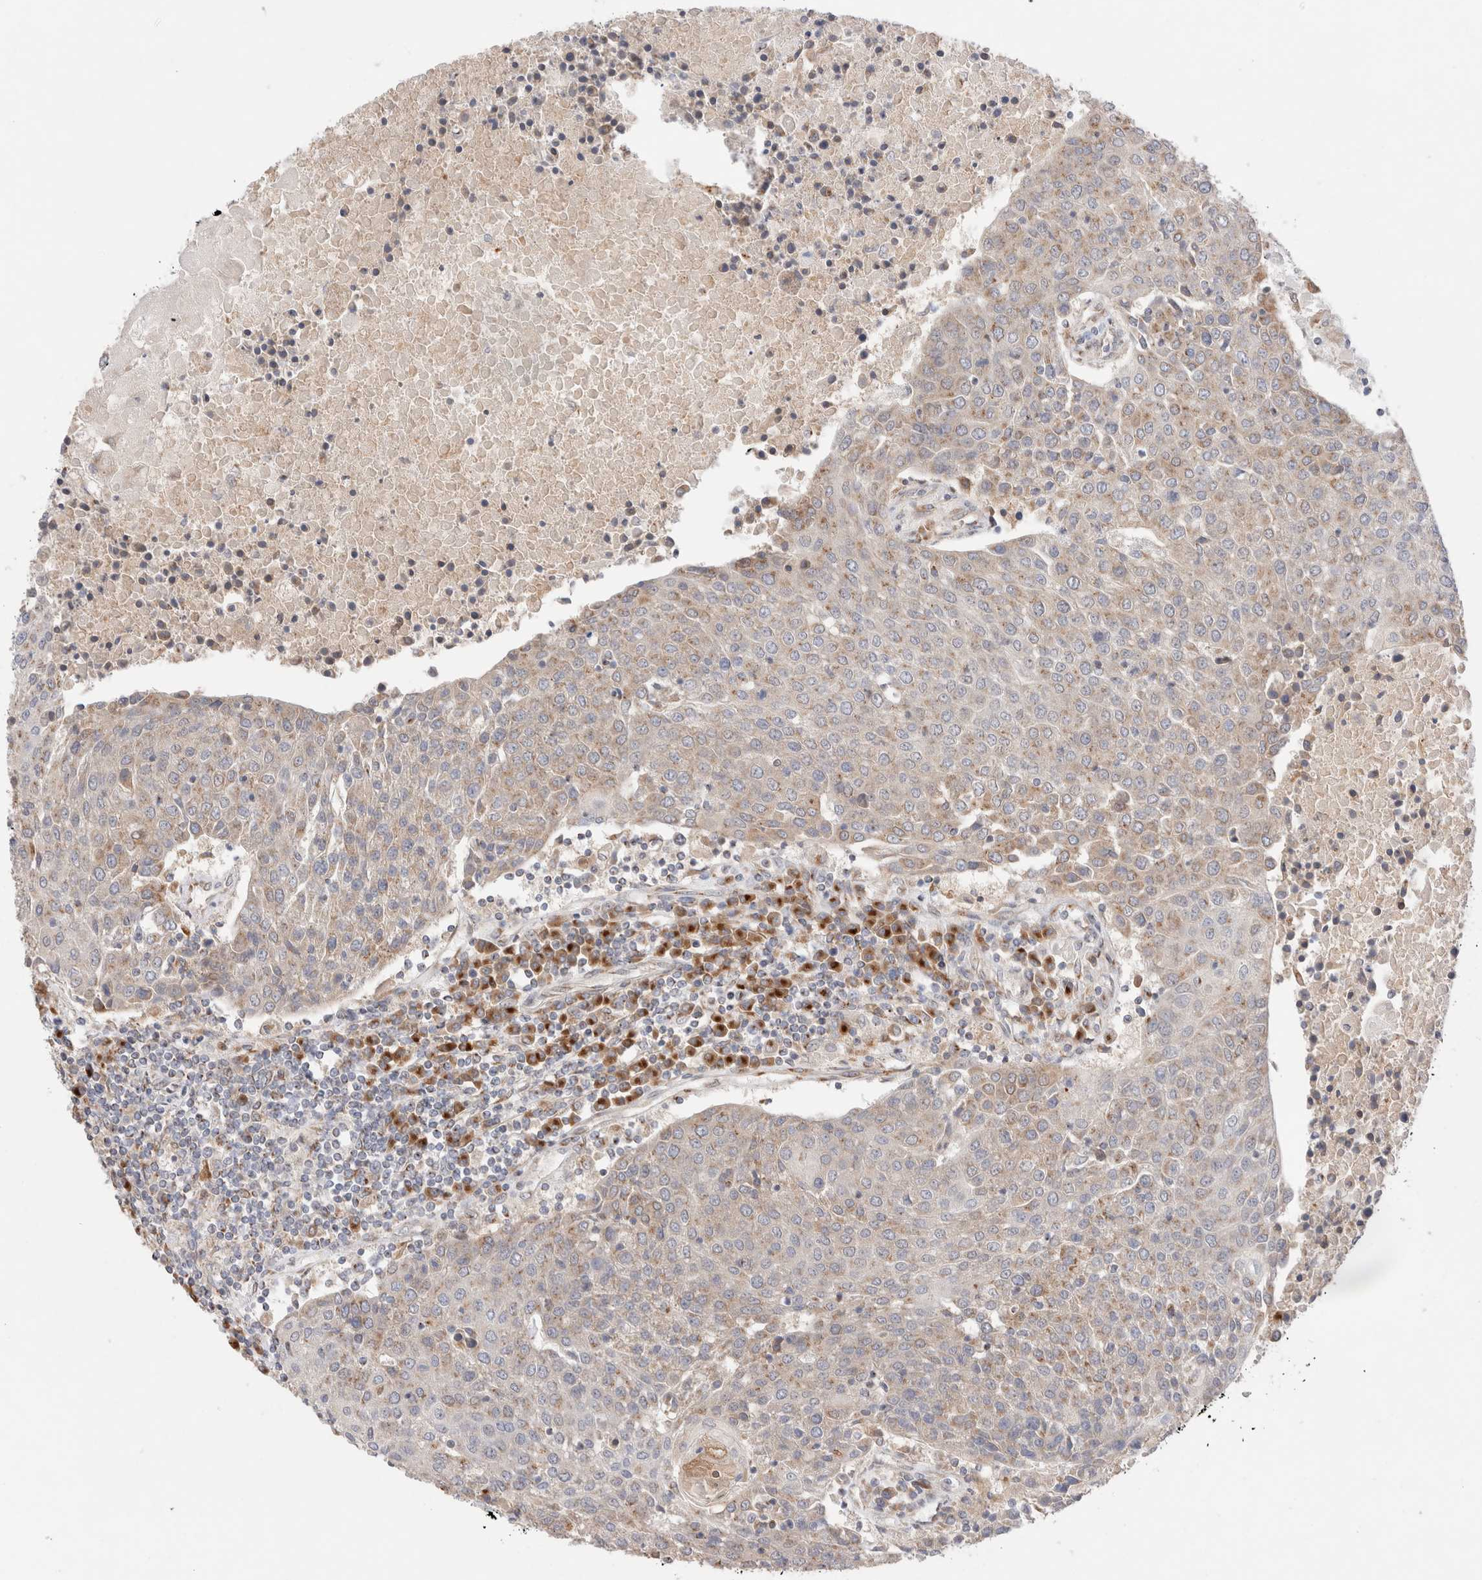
{"staining": {"intensity": "weak", "quantity": "25%-75%", "location": "cytoplasmic/membranous"}, "tissue": "urothelial cancer", "cell_type": "Tumor cells", "image_type": "cancer", "snomed": [{"axis": "morphology", "description": "Urothelial carcinoma, High grade"}, {"axis": "topography", "description": "Urinary bladder"}], "caption": "Urothelial cancer stained for a protein reveals weak cytoplasmic/membranous positivity in tumor cells.", "gene": "LMAN2L", "patient": {"sex": "female", "age": 85}}